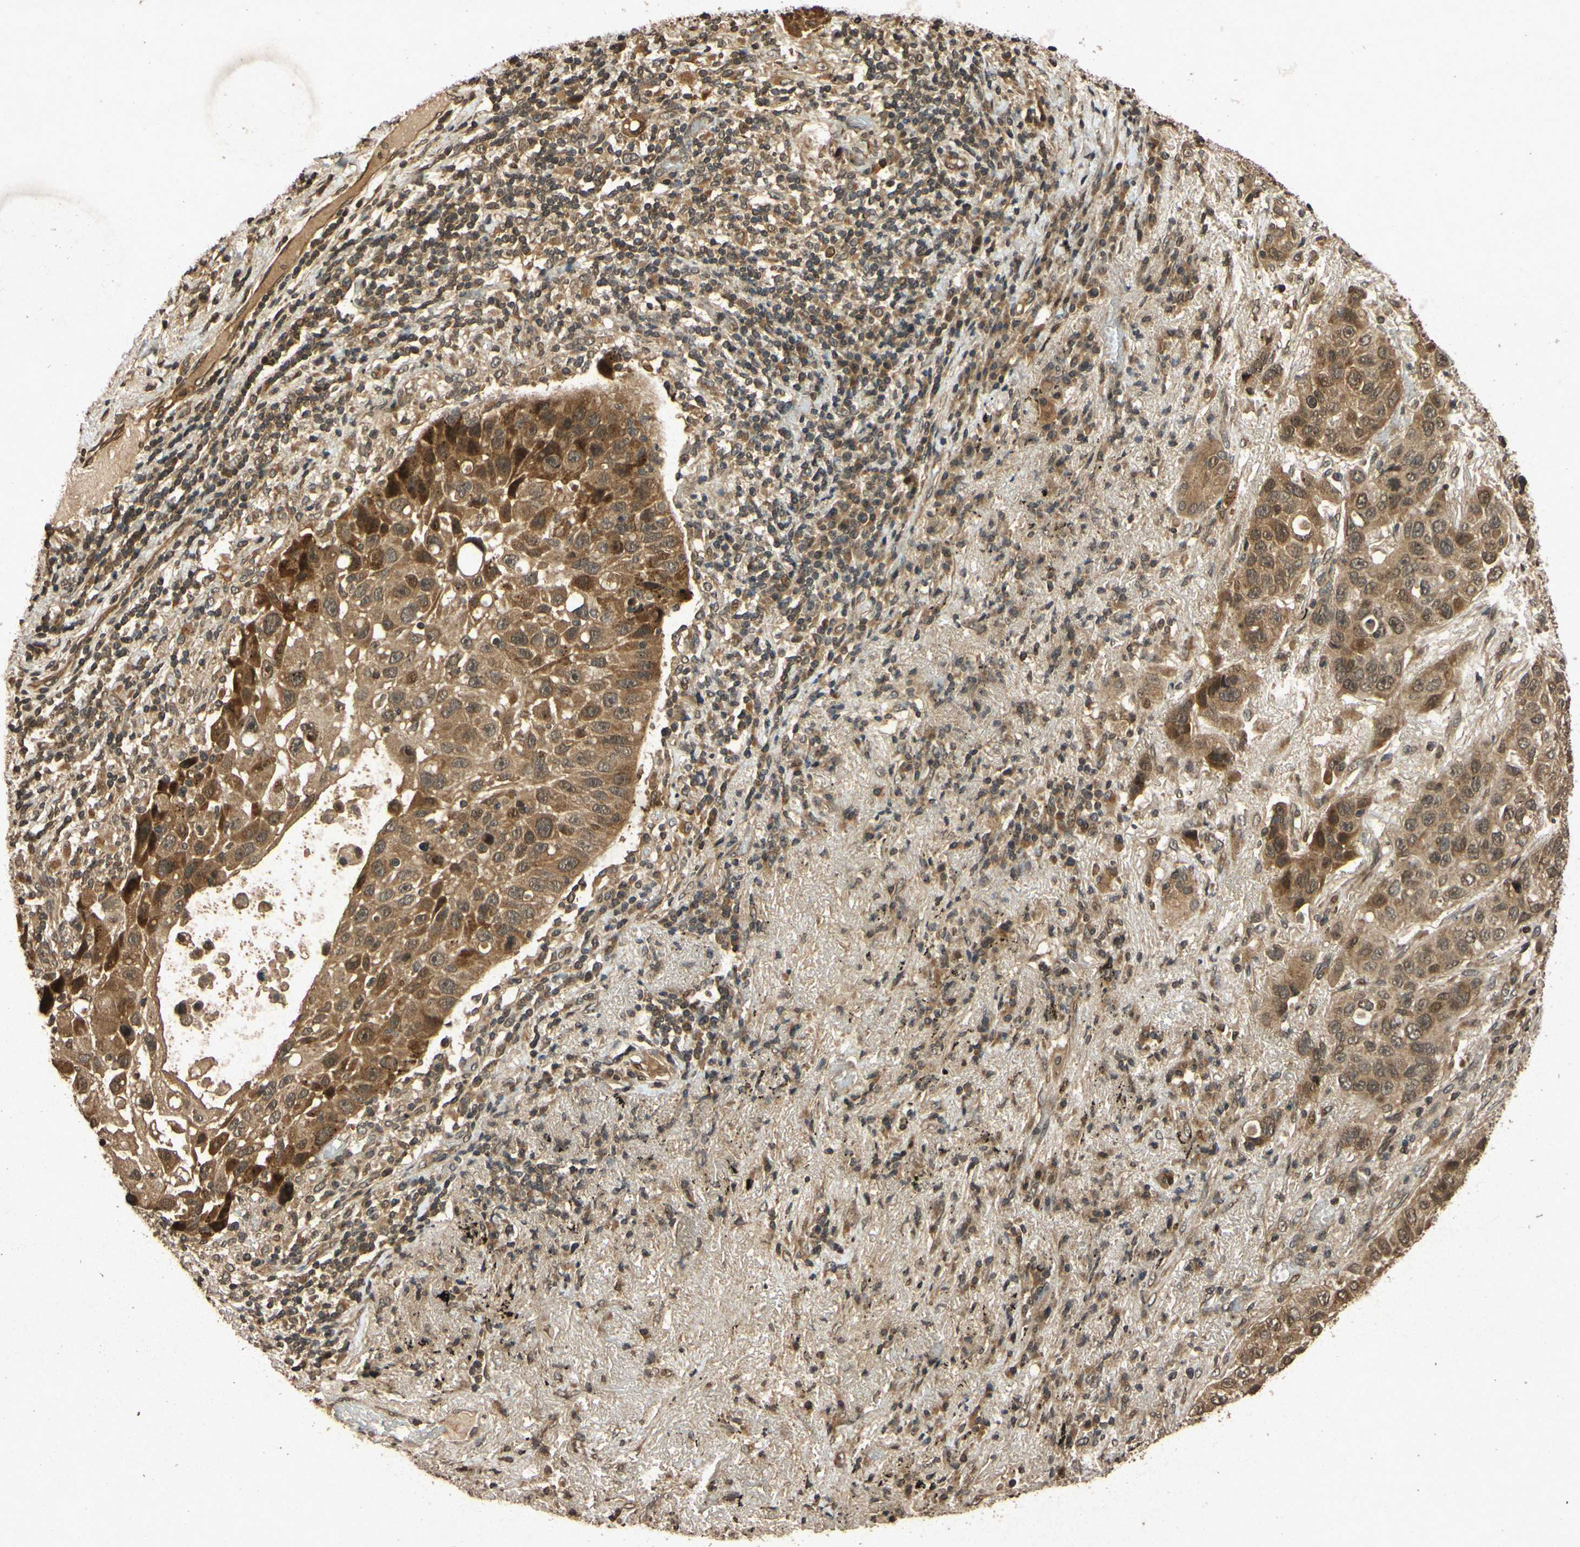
{"staining": {"intensity": "moderate", "quantity": ">75%", "location": "cytoplasmic/membranous"}, "tissue": "lung cancer", "cell_type": "Tumor cells", "image_type": "cancer", "snomed": [{"axis": "morphology", "description": "Squamous cell carcinoma, NOS"}, {"axis": "topography", "description": "Lung"}], "caption": "Brown immunohistochemical staining in lung squamous cell carcinoma shows moderate cytoplasmic/membranous staining in approximately >75% of tumor cells.", "gene": "ATP6V1H", "patient": {"sex": "male", "age": 57}}